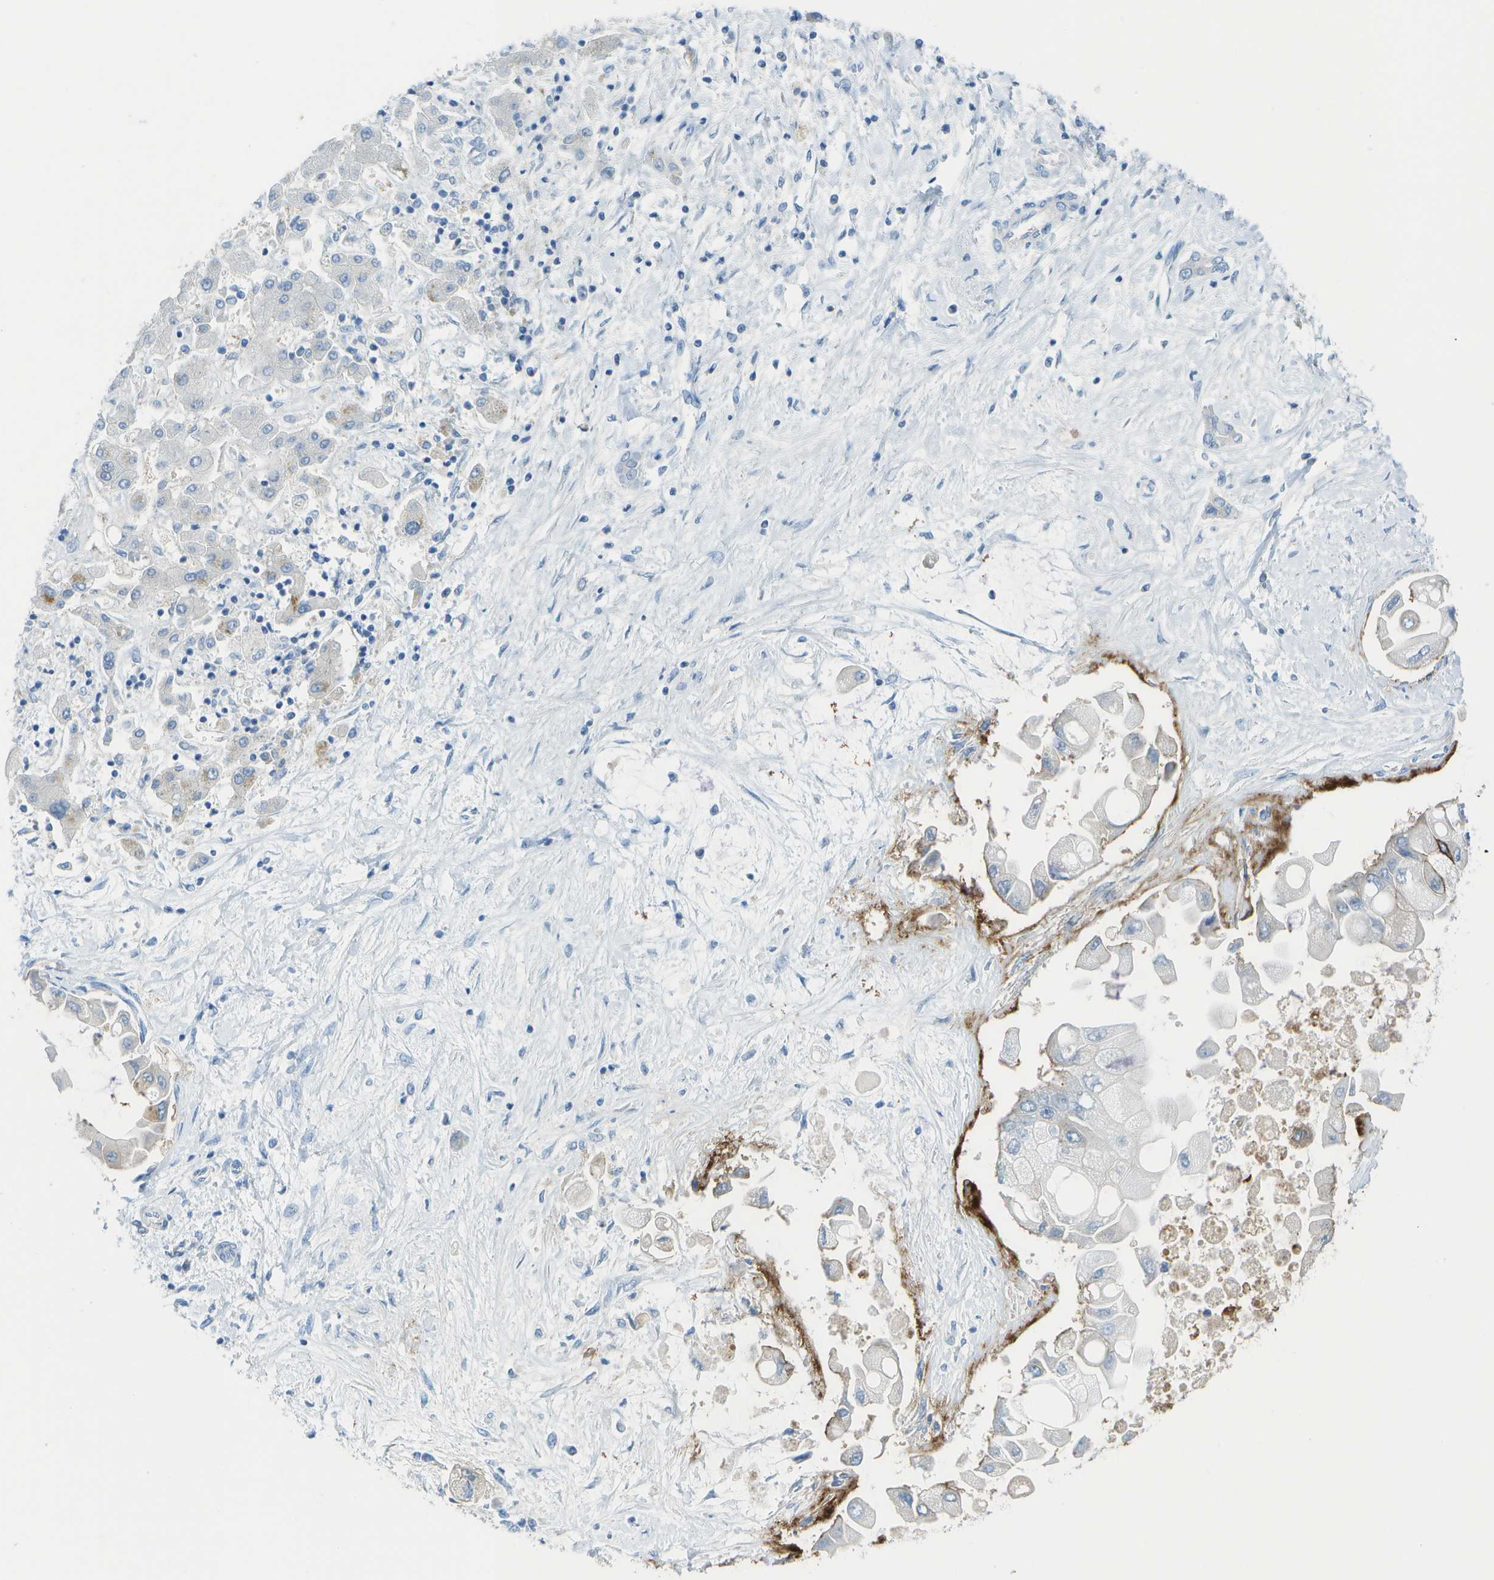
{"staining": {"intensity": "negative", "quantity": "none", "location": "none"}, "tissue": "liver cancer", "cell_type": "Tumor cells", "image_type": "cancer", "snomed": [{"axis": "morphology", "description": "Cholangiocarcinoma"}, {"axis": "topography", "description": "Liver"}], "caption": "A micrograph of human cholangiocarcinoma (liver) is negative for staining in tumor cells.", "gene": "CD46", "patient": {"sex": "male", "age": 50}}